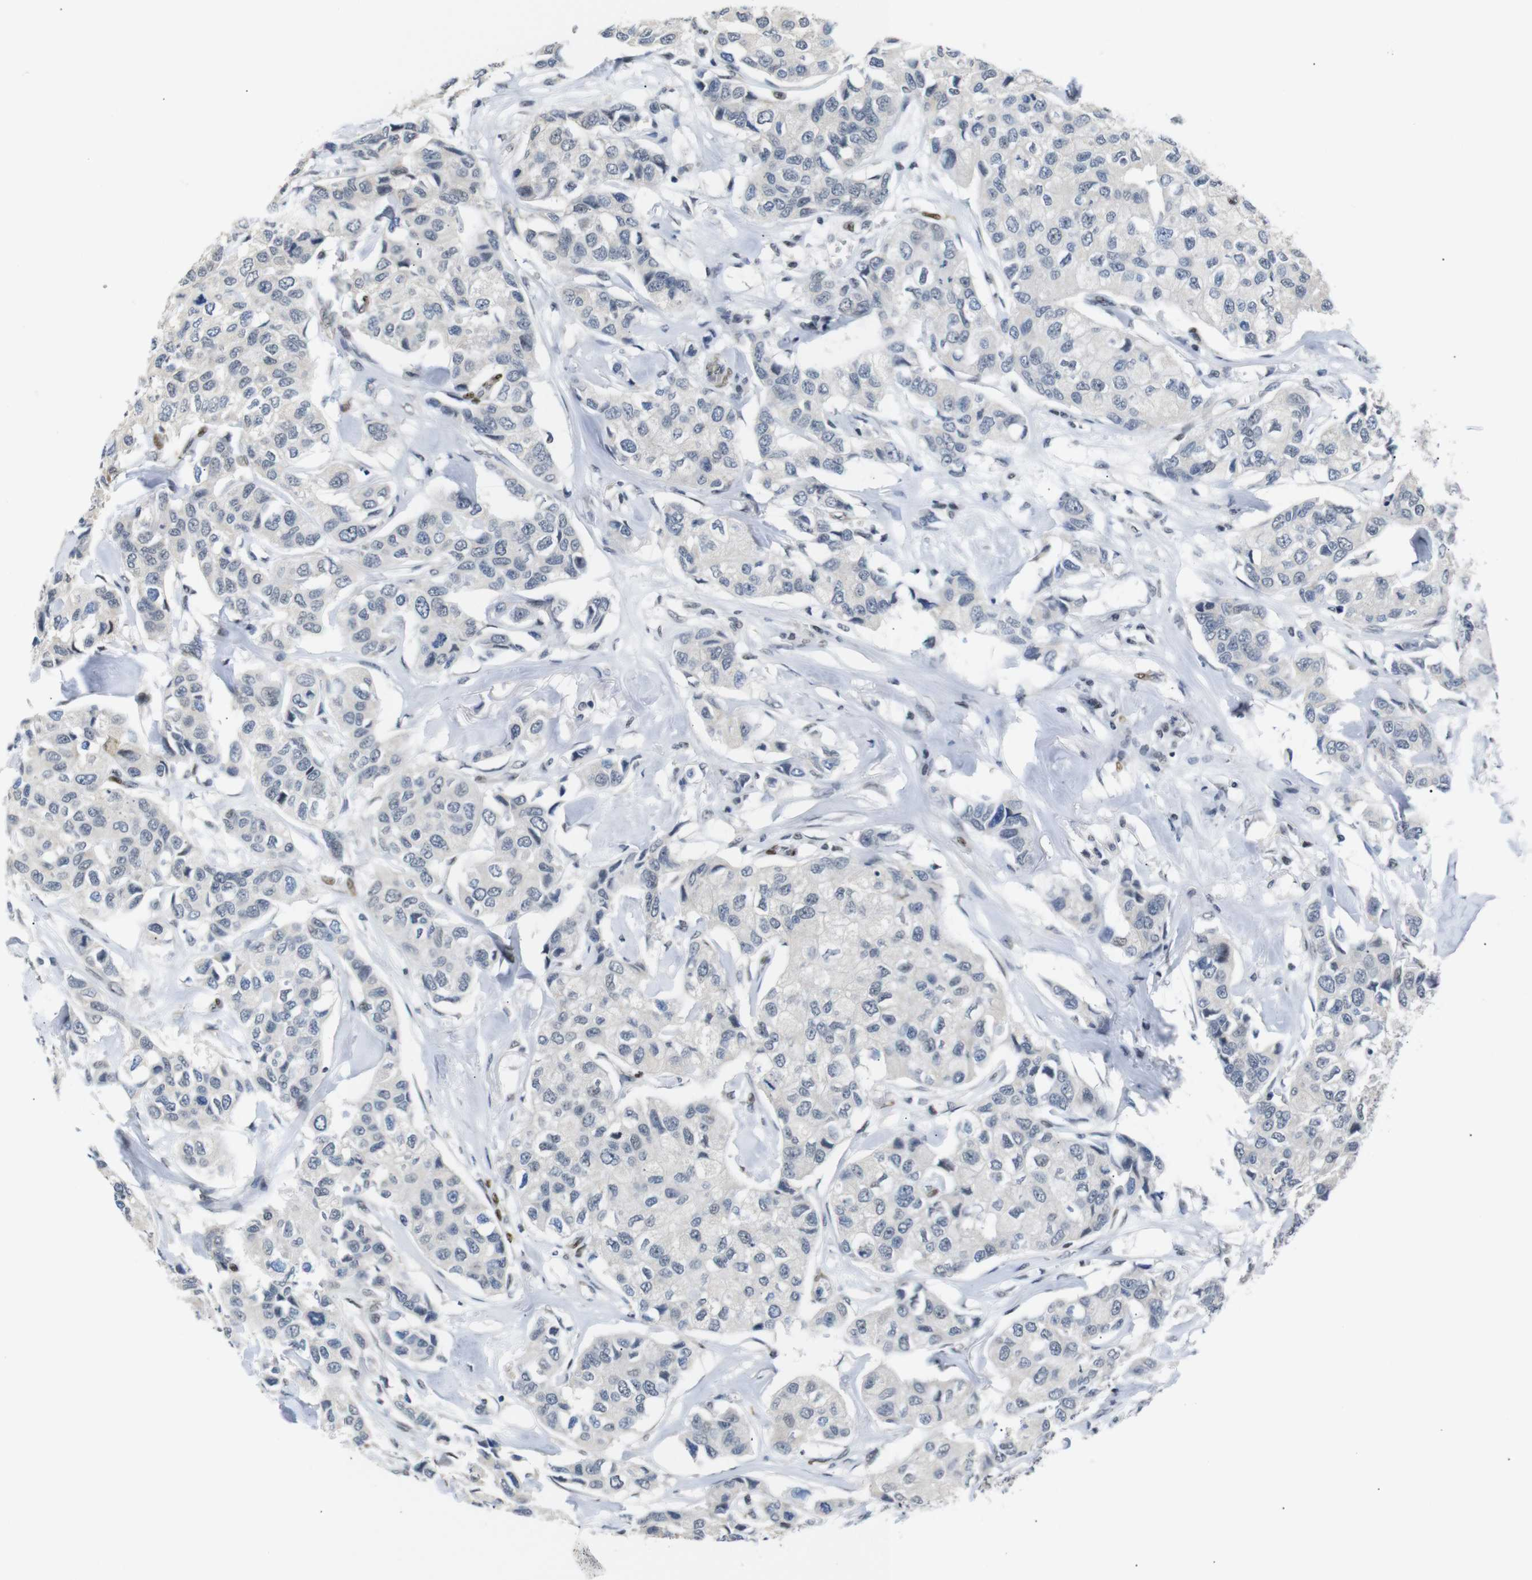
{"staining": {"intensity": "negative", "quantity": "none", "location": "none"}, "tissue": "breast cancer", "cell_type": "Tumor cells", "image_type": "cancer", "snomed": [{"axis": "morphology", "description": "Duct carcinoma"}, {"axis": "topography", "description": "Breast"}], "caption": "The photomicrograph exhibits no staining of tumor cells in breast cancer (infiltrating ductal carcinoma). The staining was performed using DAB to visualize the protein expression in brown, while the nuclei were stained in blue with hematoxylin (Magnification: 20x).", "gene": "TBX2", "patient": {"sex": "female", "age": 80}}